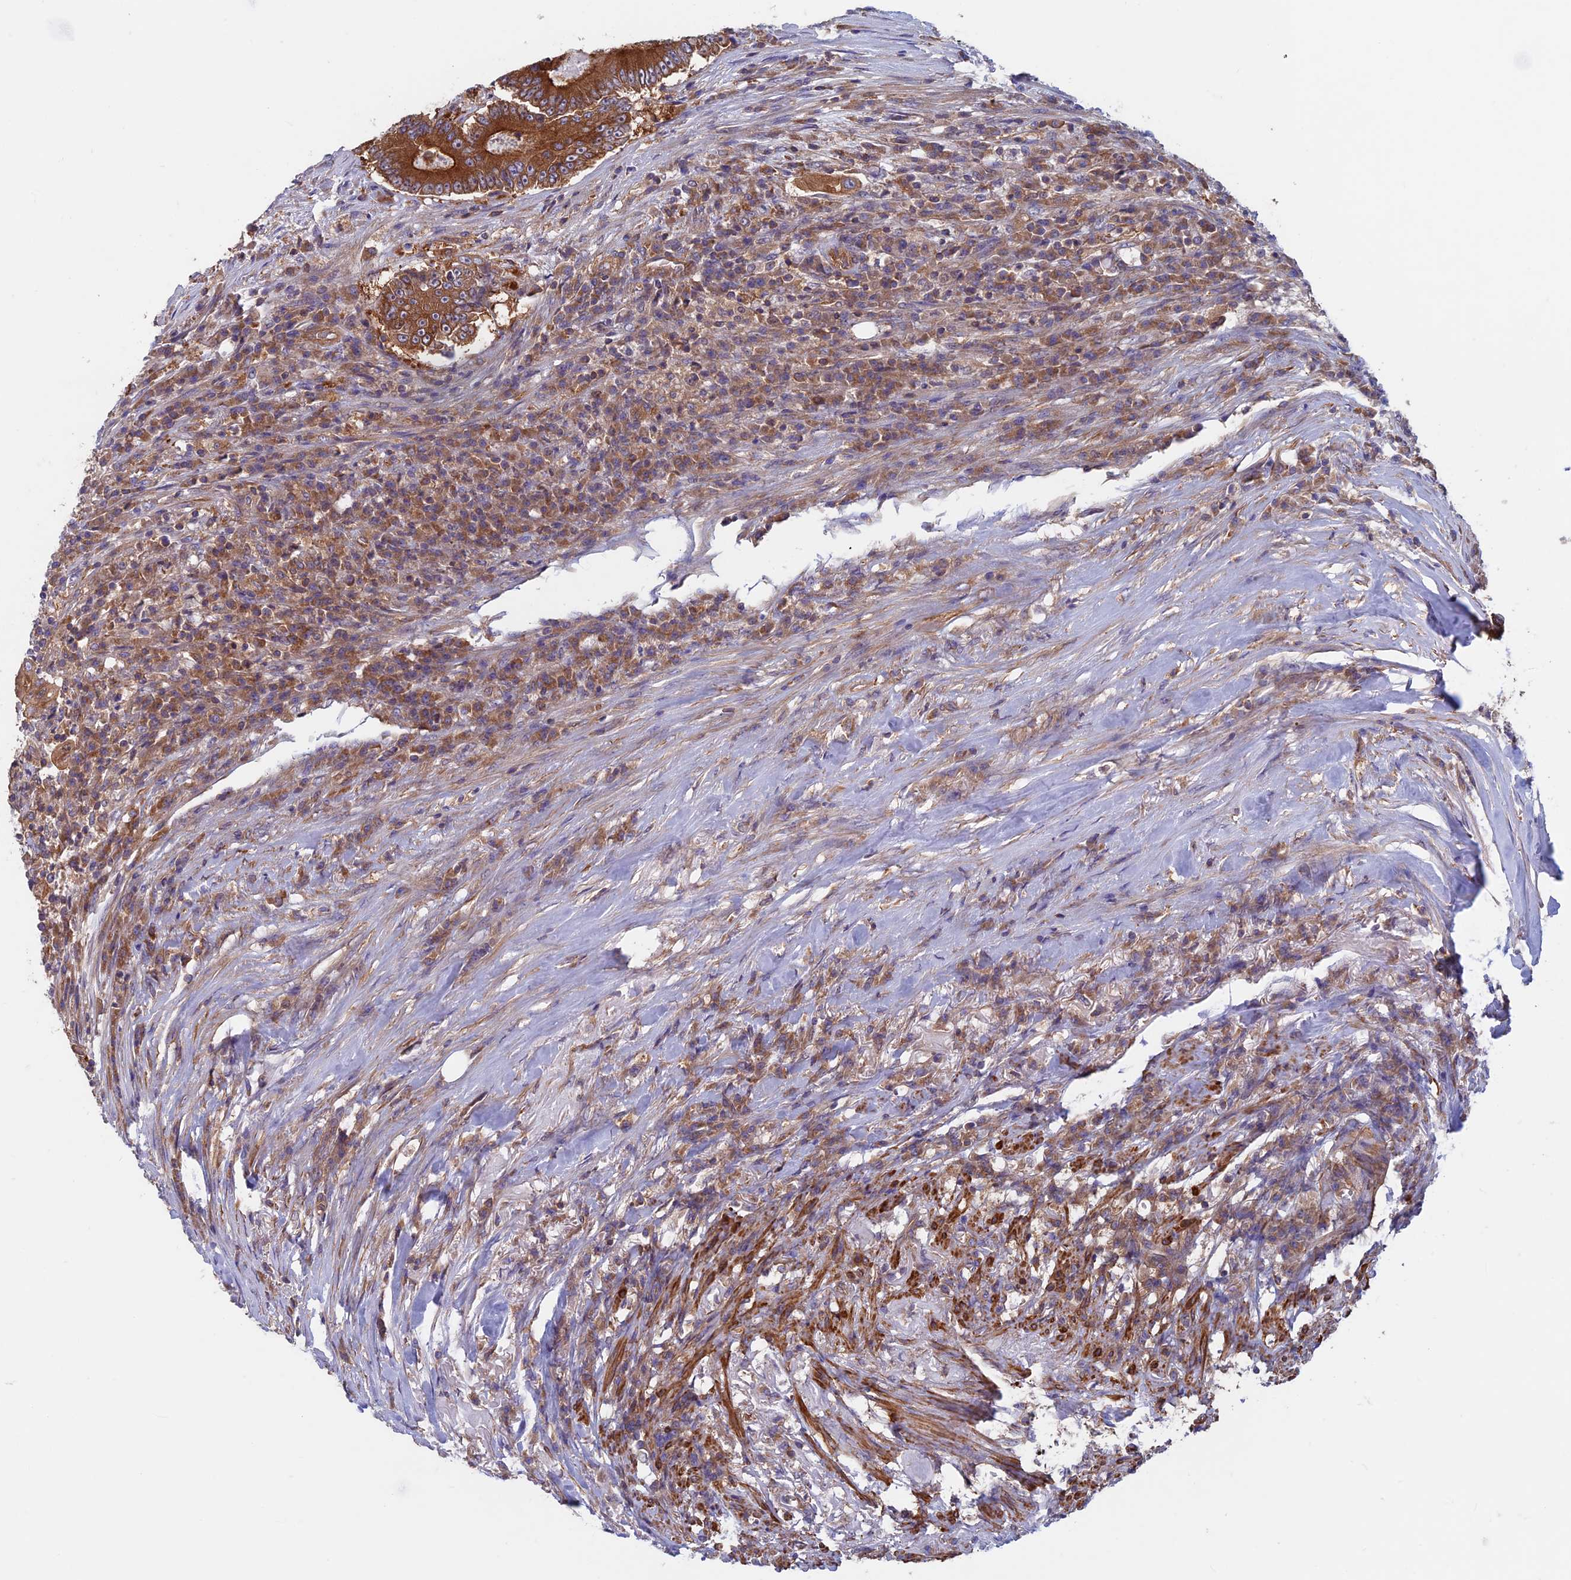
{"staining": {"intensity": "strong", "quantity": ">75%", "location": "cytoplasmic/membranous"}, "tissue": "colorectal cancer", "cell_type": "Tumor cells", "image_type": "cancer", "snomed": [{"axis": "morphology", "description": "Adenocarcinoma, NOS"}, {"axis": "topography", "description": "Colon"}], "caption": "There is high levels of strong cytoplasmic/membranous positivity in tumor cells of colorectal cancer, as demonstrated by immunohistochemical staining (brown color).", "gene": "DNM1L", "patient": {"sex": "male", "age": 83}}